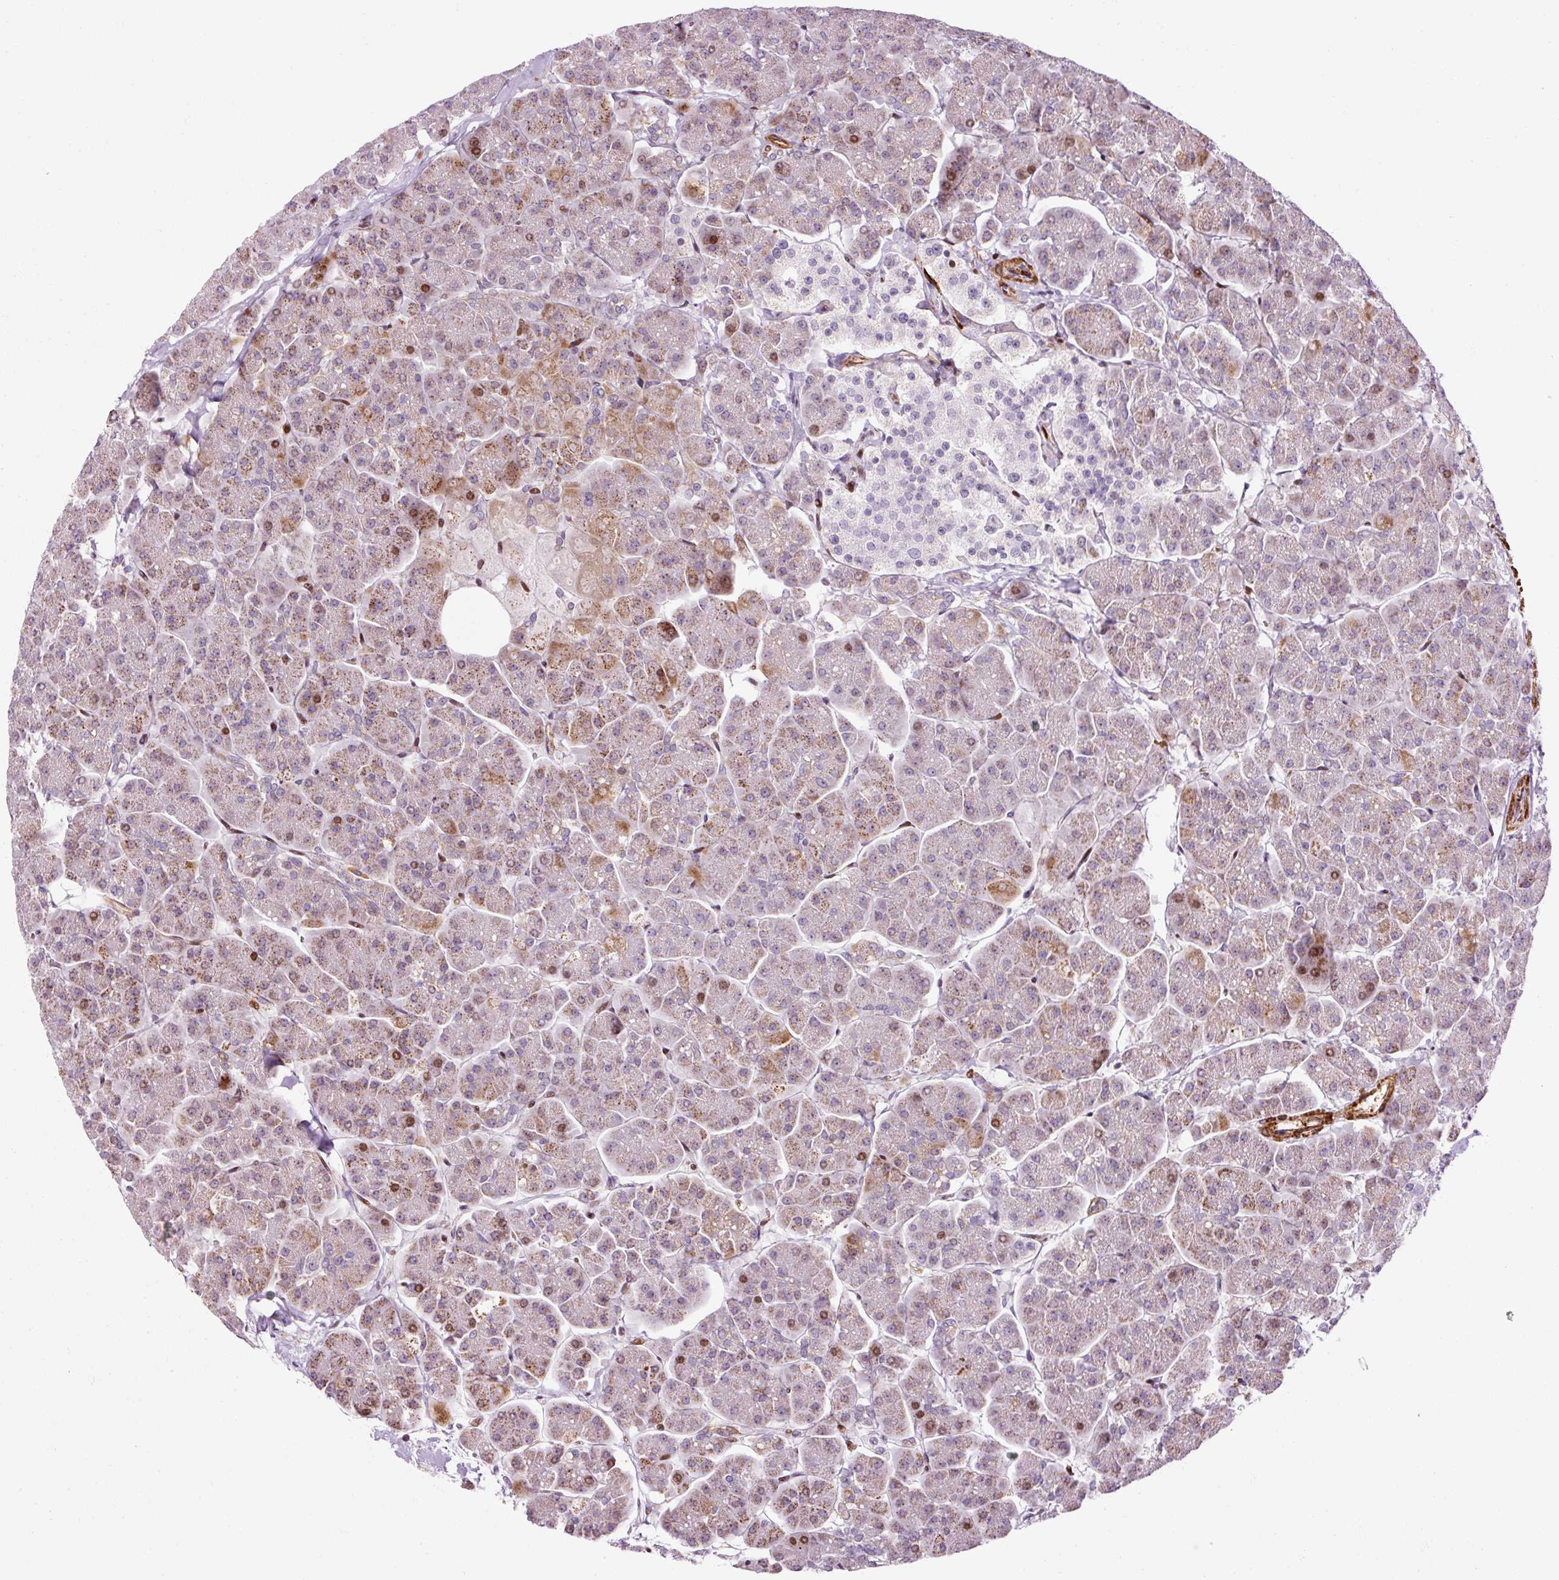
{"staining": {"intensity": "moderate", "quantity": "25%-75%", "location": "cytoplasmic/membranous,nuclear"}, "tissue": "pancreas", "cell_type": "Exocrine glandular cells", "image_type": "normal", "snomed": [{"axis": "morphology", "description": "Normal tissue, NOS"}, {"axis": "topography", "description": "Pancreas"}, {"axis": "topography", "description": "Peripheral nerve tissue"}], "caption": "A medium amount of moderate cytoplasmic/membranous,nuclear positivity is identified in about 25%-75% of exocrine glandular cells in normal pancreas.", "gene": "ANKRD20A1", "patient": {"sex": "male", "age": 54}}